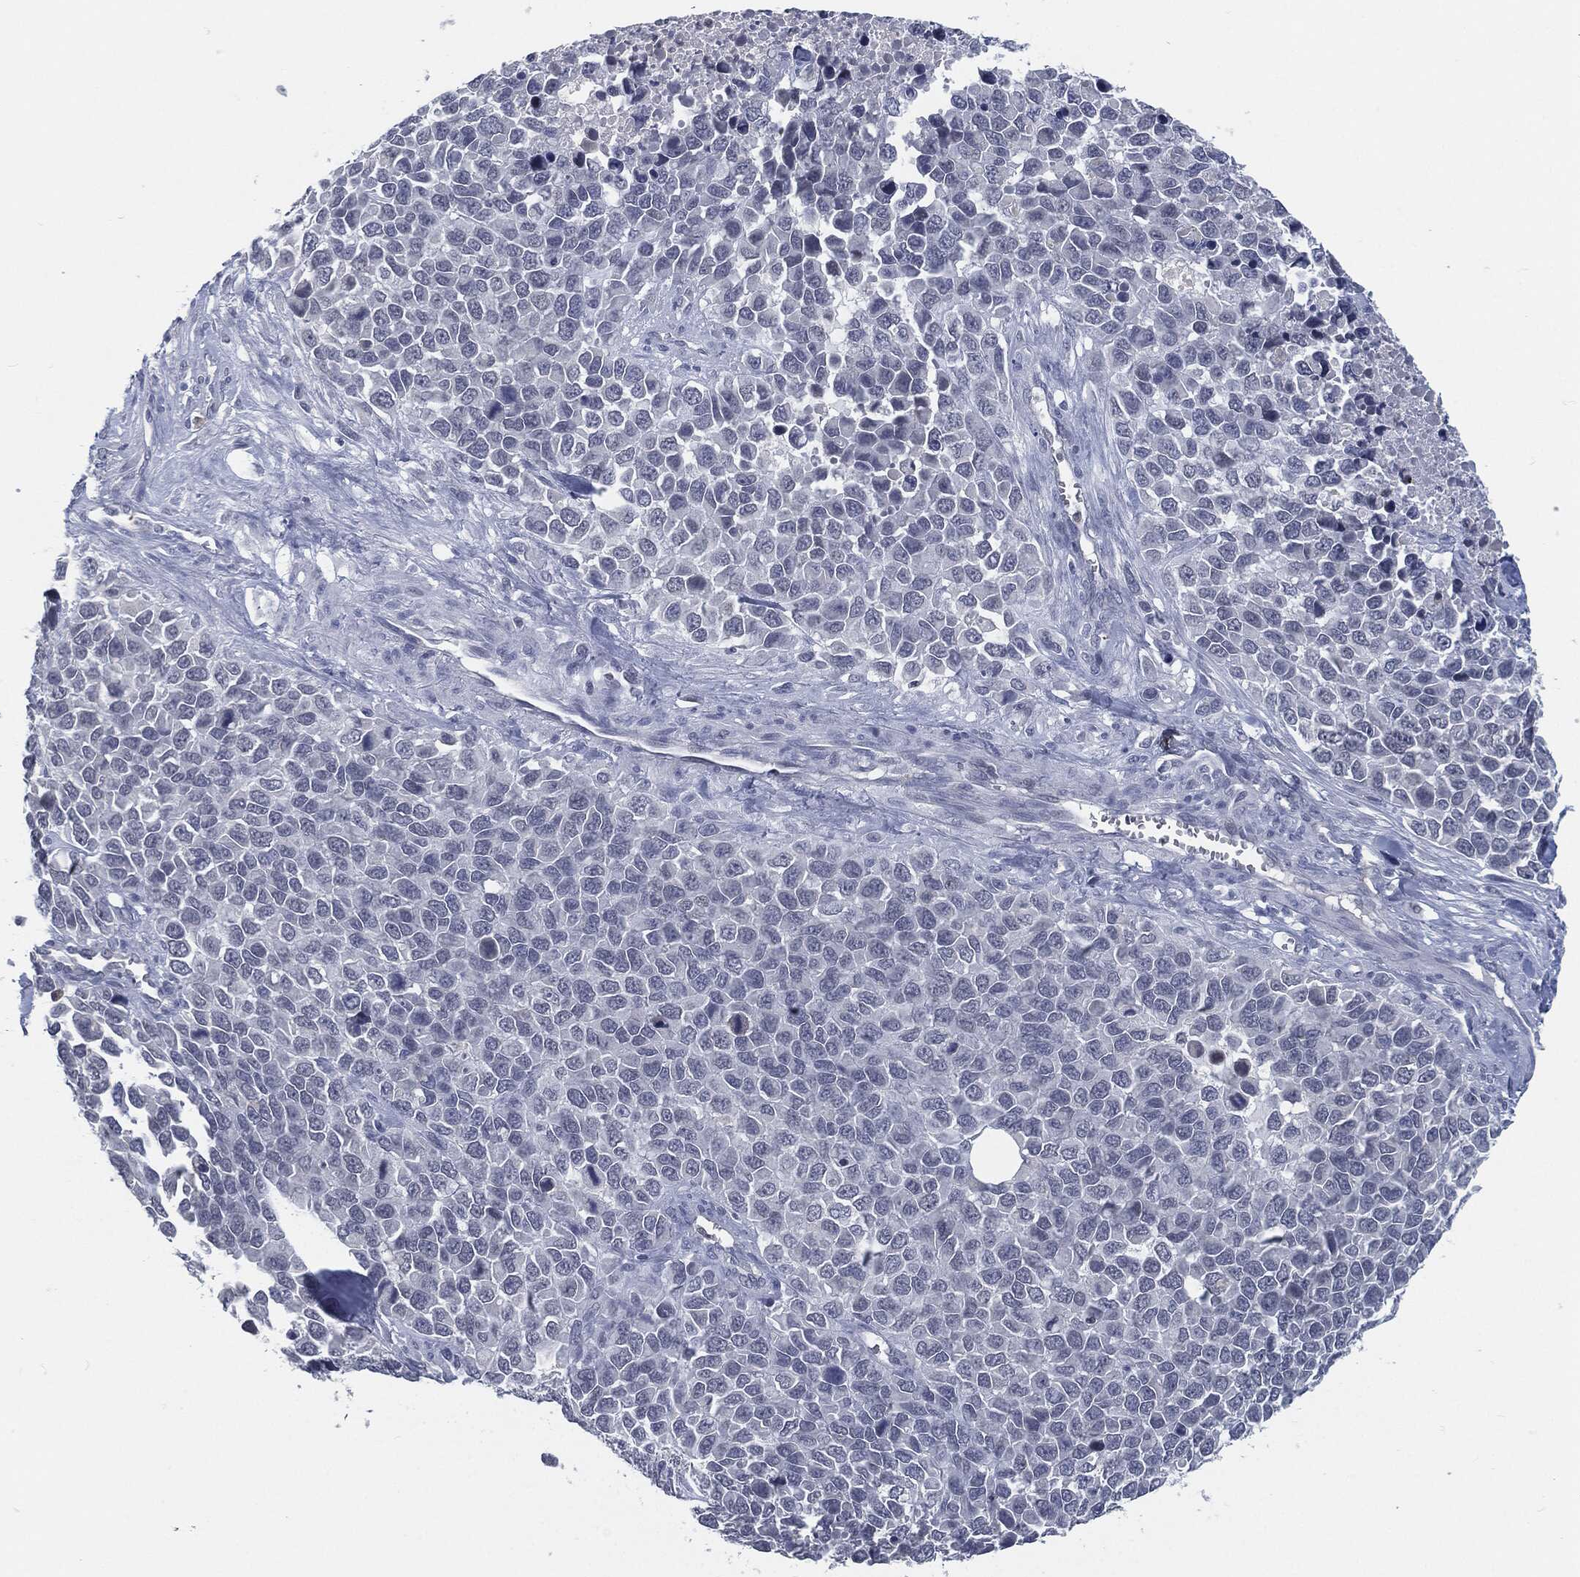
{"staining": {"intensity": "negative", "quantity": "none", "location": "none"}, "tissue": "melanoma", "cell_type": "Tumor cells", "image_type": "cancer", "snomed": [{"axis": "morphology", "description": "Malignant melanoma, Metastatic site"}, {"axis": "topography", "description": "Skin"}], "caption": "Immunohistochemistry (IHC) of melanoma demonstrates no positivity in tumor cells.", "gene": "PROM1", "patient": {"sex": "male", "age": 84}}